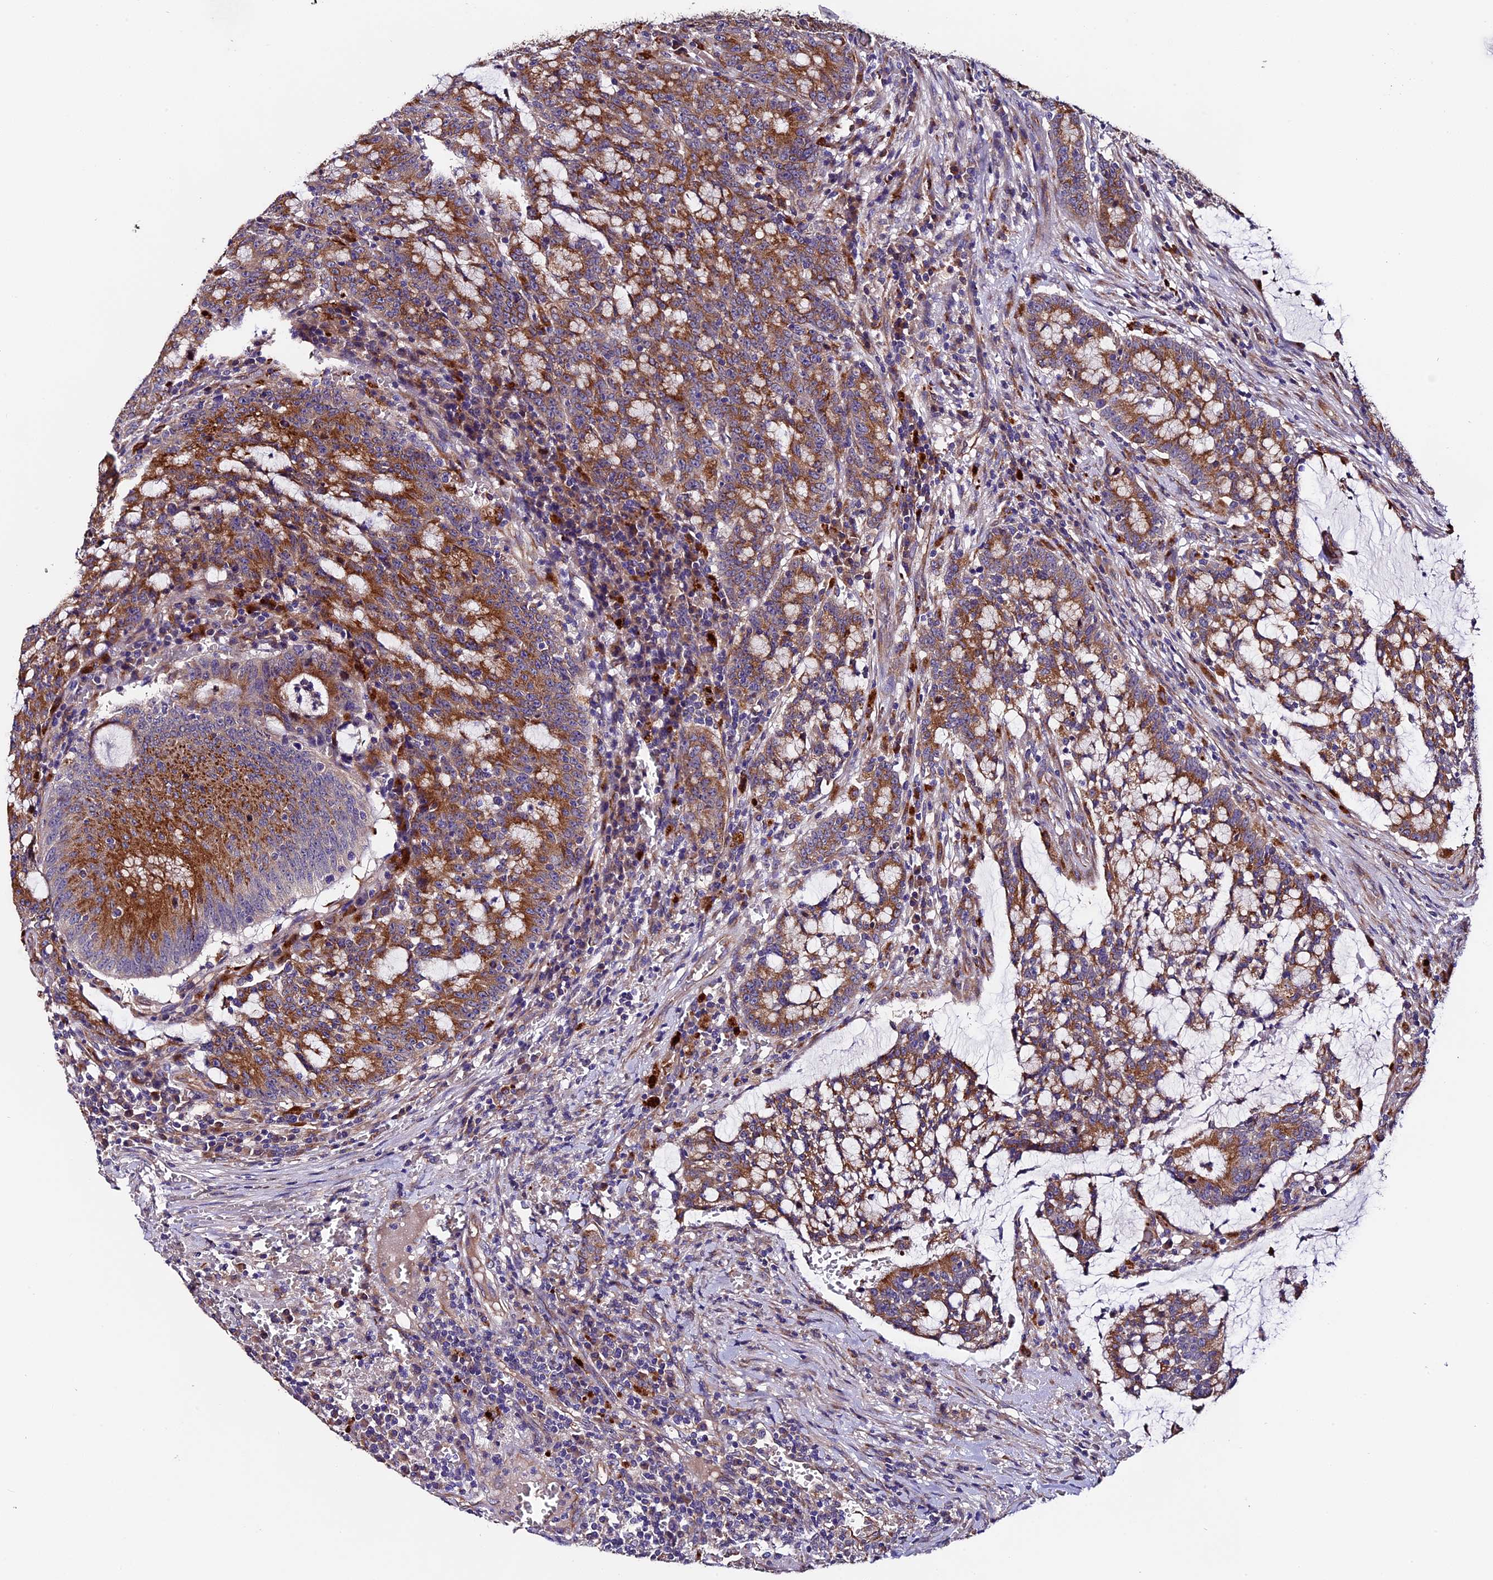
{"staining": {"intensity": "moderate", "quantity": ">75%", "location": "cytoplasmic/membranous"}, "tissue": "colorectal cancer", "cell_type": "Tumor cells", "image_type": "cancer", "snomed": [{"axis": "morphology", "description": "Adenocarcinoma, NOS"}, {"axis": "topography", "description": "Rectum"}], "caption": "A high-resolution image shows IHC staining of adenocarcinoma (colorectal), which shows moderate cytoplasmic/membranous positivity in about >75% of tumor cells.", "gene": "CLN5", "patient": {"sex": "female", "age": 77}}